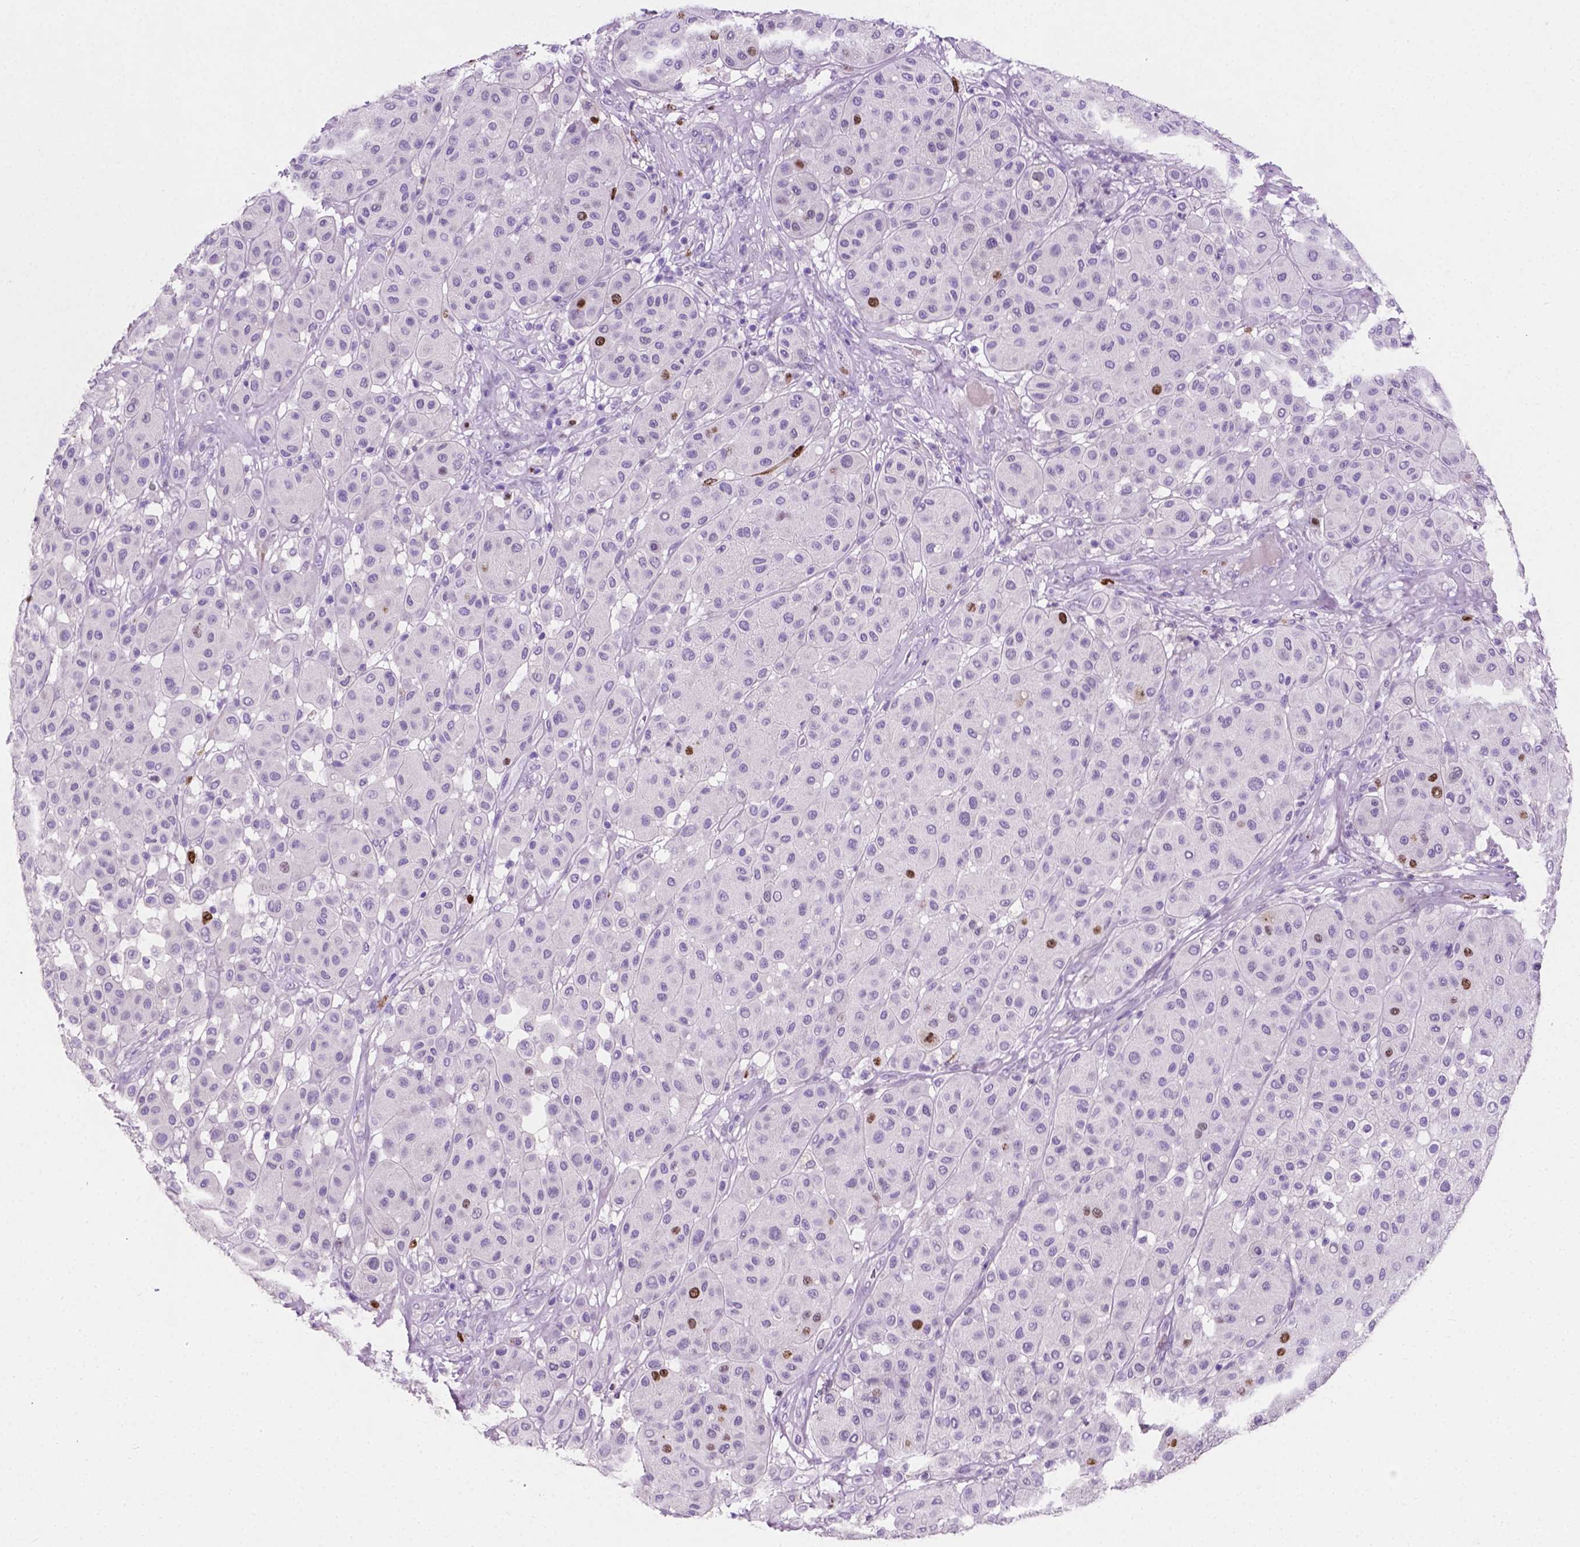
{"staining": {"intensity": "strong", "quantity": "<25%", "location": "nuclear"}, "tissue": "melanoma", "cell_type": "Tumor cells", "image_type": "cancer", "snomed": [{"axis": "morphology", "description": "Malignant melanoma, Metastatic site"}, {"axis": "topography", "description": "Smooth muscle"}], "caption": "Strong nuclear expression for a protein is present in approximately <25% of tumor cells of melanoma using immunohistochemistry.", "gene": "SIAH2", "patient": {"sex": "male", "age": 41}}